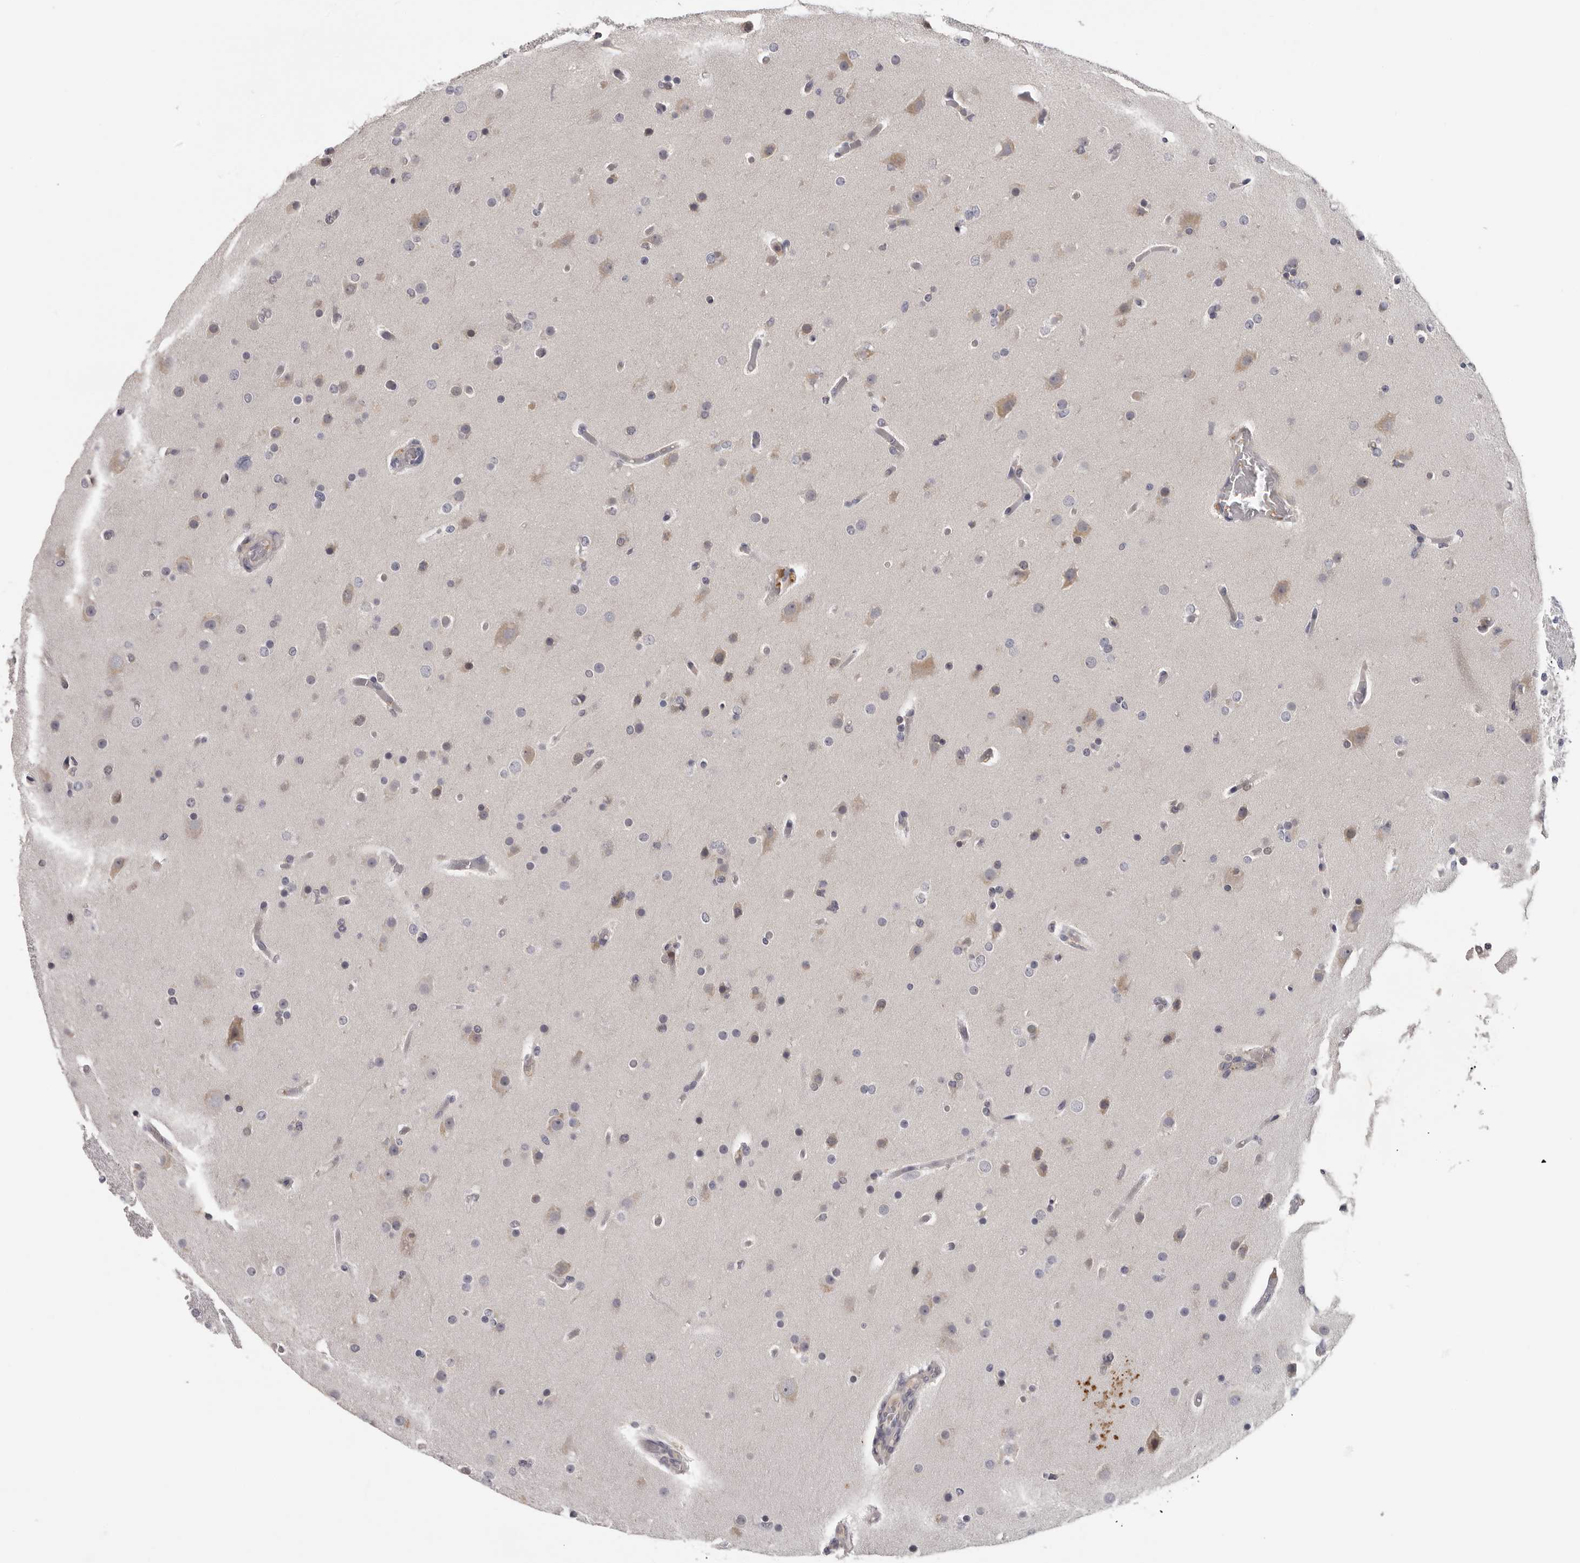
{"staining": {"intensity": "negative", "quantity": "none", "location": "none"}, "tissue": "glioma", "cell_type": "Tumor cells", "image_type": "cancer", "snomed": [{"axis": "morphology", "description": "Glioma, malignant, High grade"}, {"axis": "topography", "description": "Cerebral cortex"}], "caption": "Immunohistochemical staining of glioma displays no significant expression in tumor cells.", "gene": "KIF2B", "patient": {"sex": "female", "age": 36}}